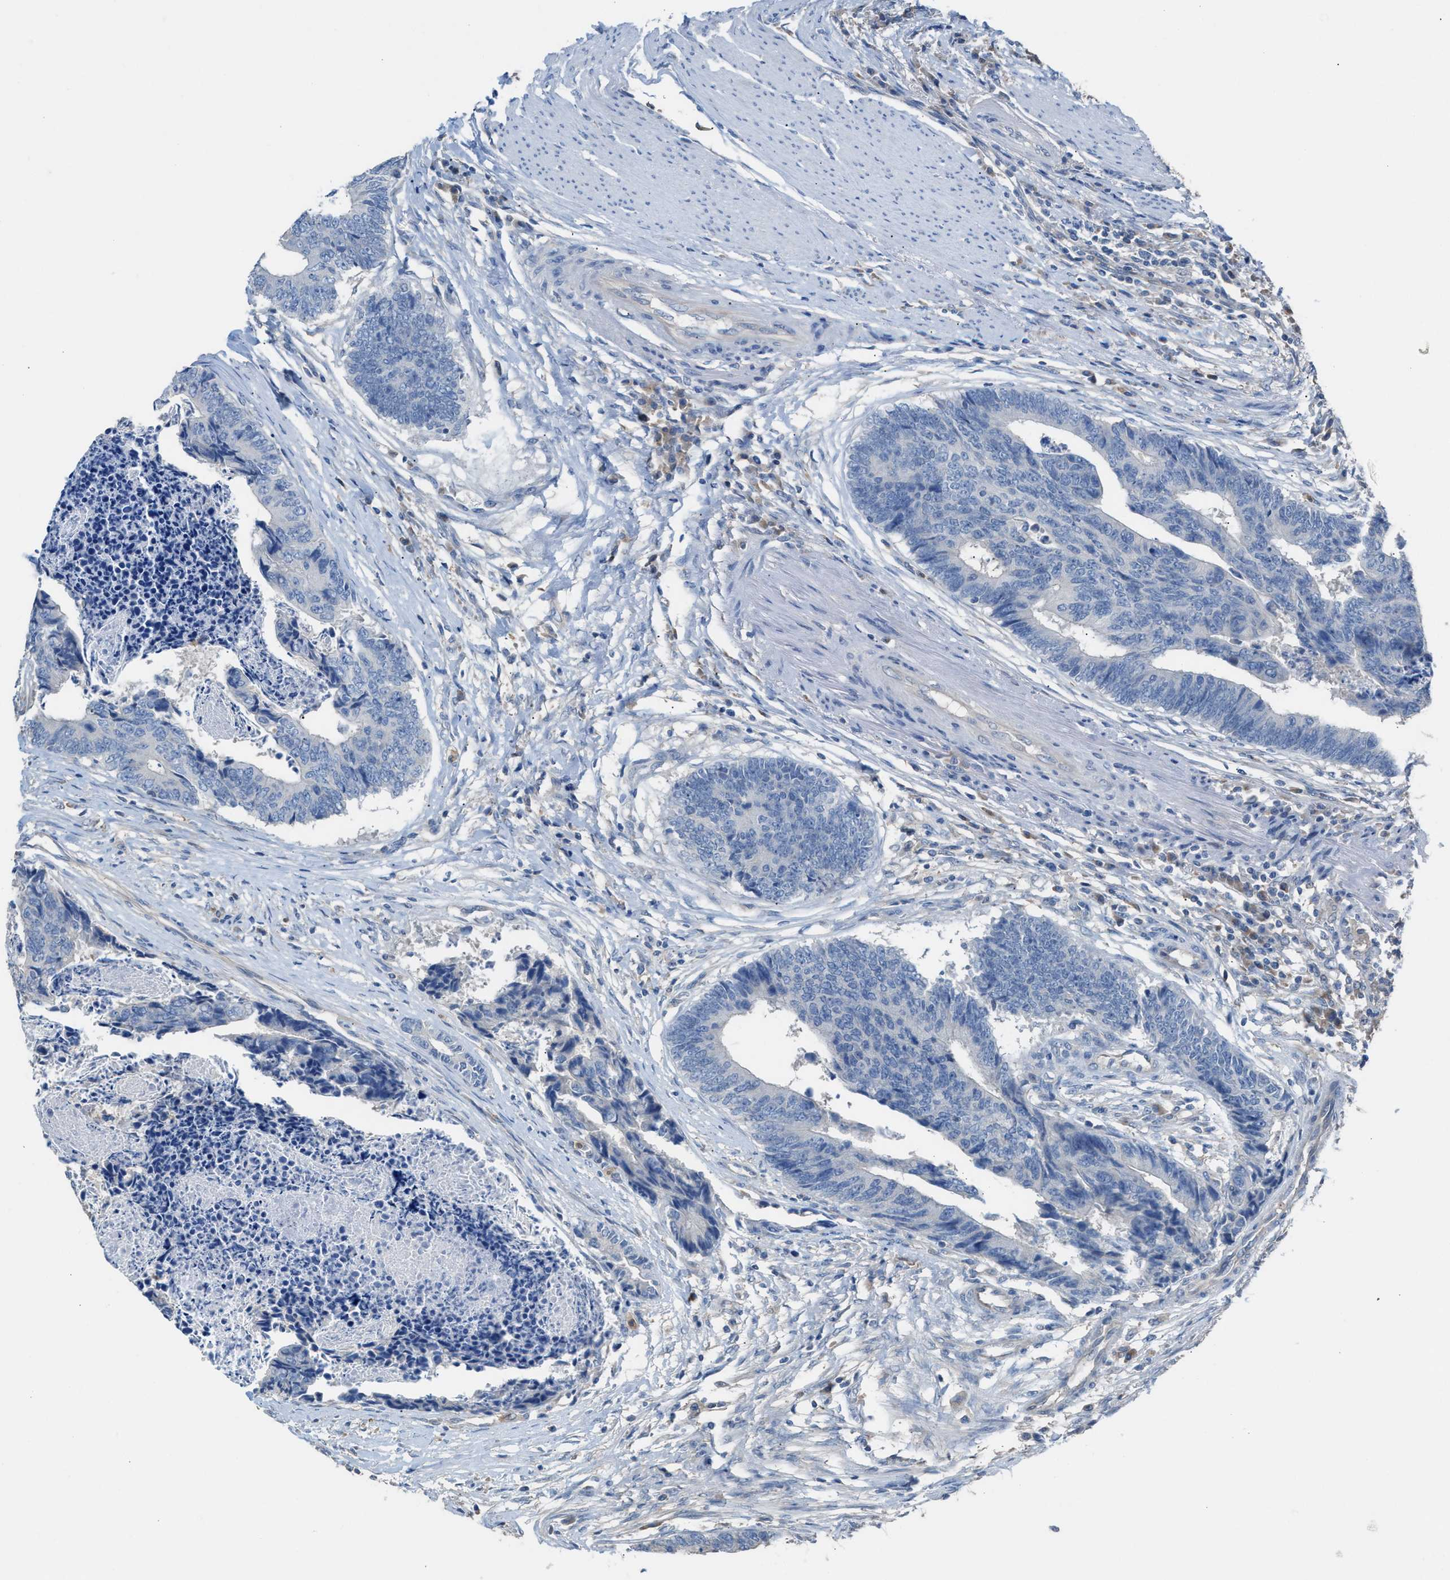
{"staining": {"intensity": "negative", "quantity": "none", "location": "none"}, "tissue": "colorectal cancer", "cell_type": "Tumor cells", "image_type": "cancer", "snomed": [{"axis": "morphology", "description": "Adenocarcinoma, NOS"}, {"axis": "topography", "description": "Rectum"}], "caption": "Image shows no significant protein staining in tumor cells of colorectal cancer (adenocarcinoma). Nuclei are stained in blue.", "gene": "NQO2", "patient": {"sex": "male", "age": 84}}